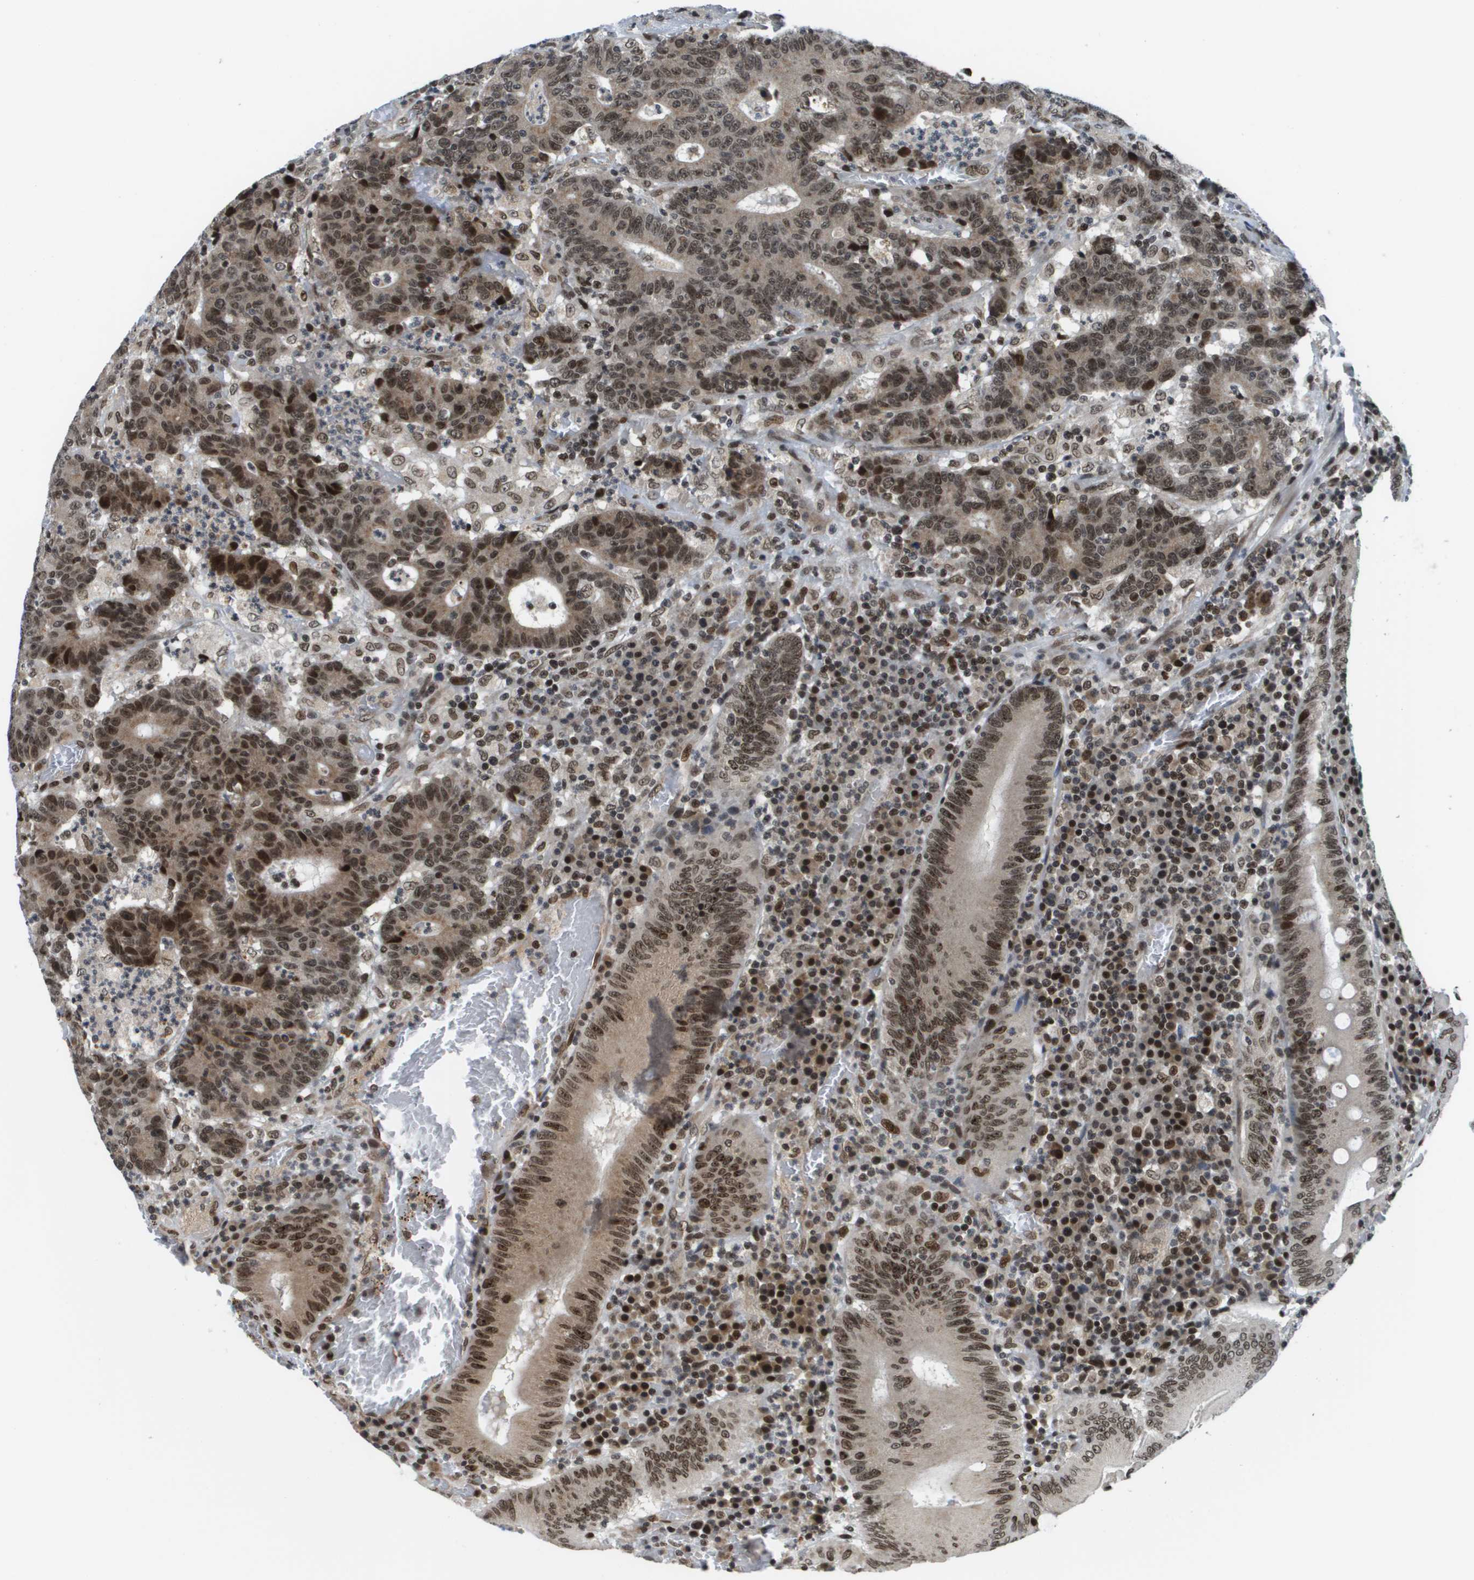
{"staining": {"intensity": "moderate", "quantity": ">75%", "location": "cytoplasmic/membranous,nuclear"}, "tissue": "colorectal cancer", "cell_type": "Tumor cells", "image_type": "cancer", "snomed": [{"axis": "morphology", "description": "Normal tissue, NOS"}, {"axis": "morphology", "description": "Adenocarcinoma, NOS"}, {"axis": "topography", "description": "Colon"}], "caption": "The micrograph demonstrates a brown stain indicating the presence of a protein in the cytoplasmic/membranous and nuclear of tumor cells in colorectal cancer (adenocarcinoma). (DAB = brown stain, brightfield microscopy at high magnification).", "gene": "RECQL4", "patient": {"sex": "female", "age": 75}}